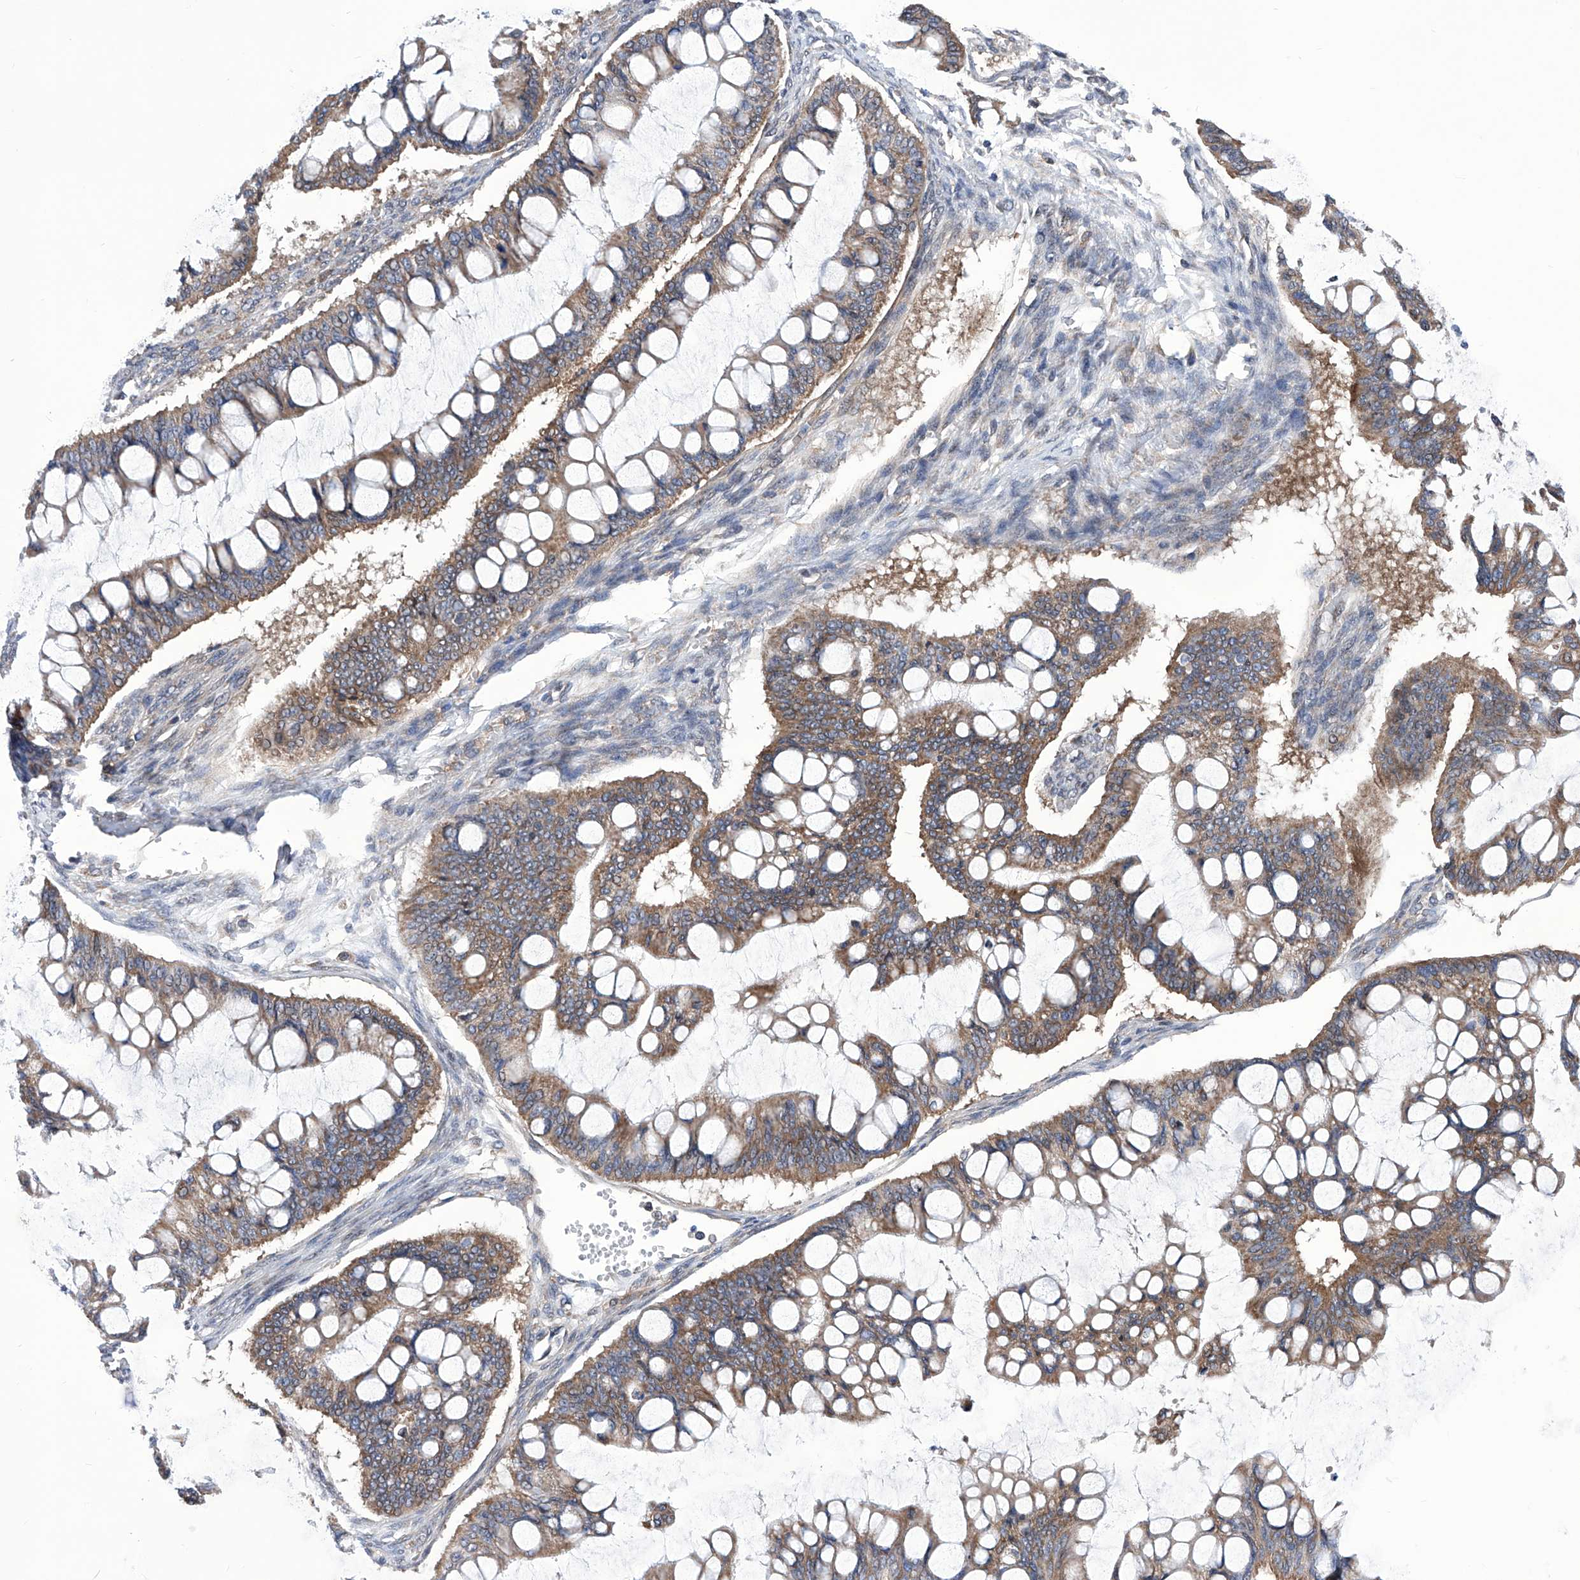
{"staining": {"intensity": "moderate", "quantity": ">75%", "location": "cytoplasmic/membranous"}, "tissue": "ovarian cancer", "cell_type": "Tumor cells", "image_type": "cancer", "snomed": [{"axis": "morphology", "description": "Cystadenocarcinoma, mucinous, NOS"}, {"axis": "topography", "description": "Ovary"}], "caption": "There is medium levels of moderate cytoplasmic/membranous positivity in tumor cells of mucinous cystadenocarcinoma (ovarian), as demonstrated by immunohistochemical staining (brown color).", "gene": "KTI12", "patient": {"sex": "female", "age": 73}}